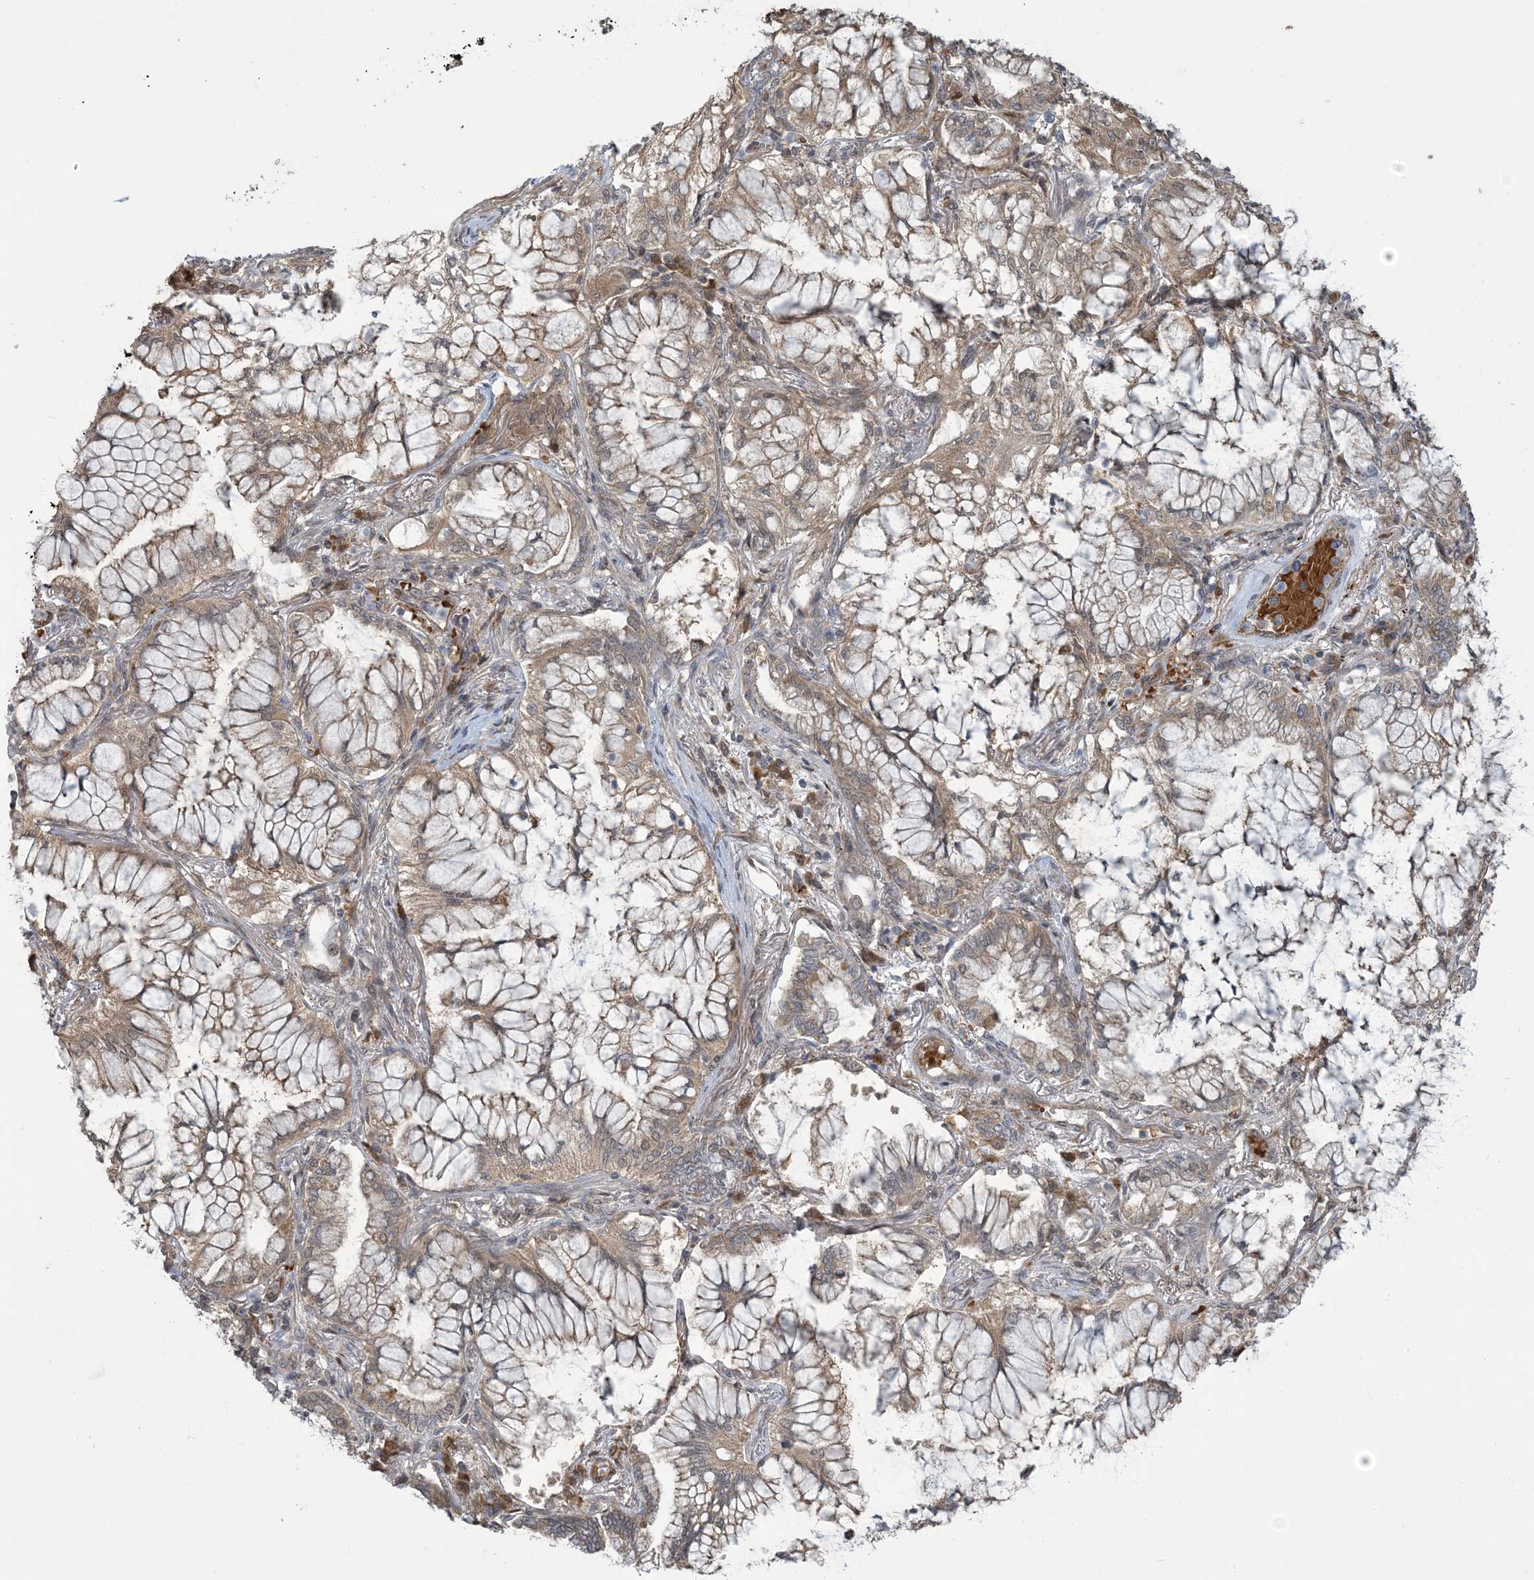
{"staining": {"intensity": "moderate", "quantity": "25%-75%", "location": "cytoplasmic/membranous"}, "tissue": "lung cancer", "cell_type": "Tumor cells", "image_type": "cancer", "snomed": [{"axis": "morphology", "description": "Adenocarcinoma, NOS"}, {"axis": "topography", "description": "Lung"}], "caption": "Moderate cytoplasmic/membranous positivity for a protein is seen in about 25%-75% of tumor cells of lung adenocarcinoma using immunohistochemistry.", "gene": "ERI2", "patient": {"sex": "female", "age": 70}}